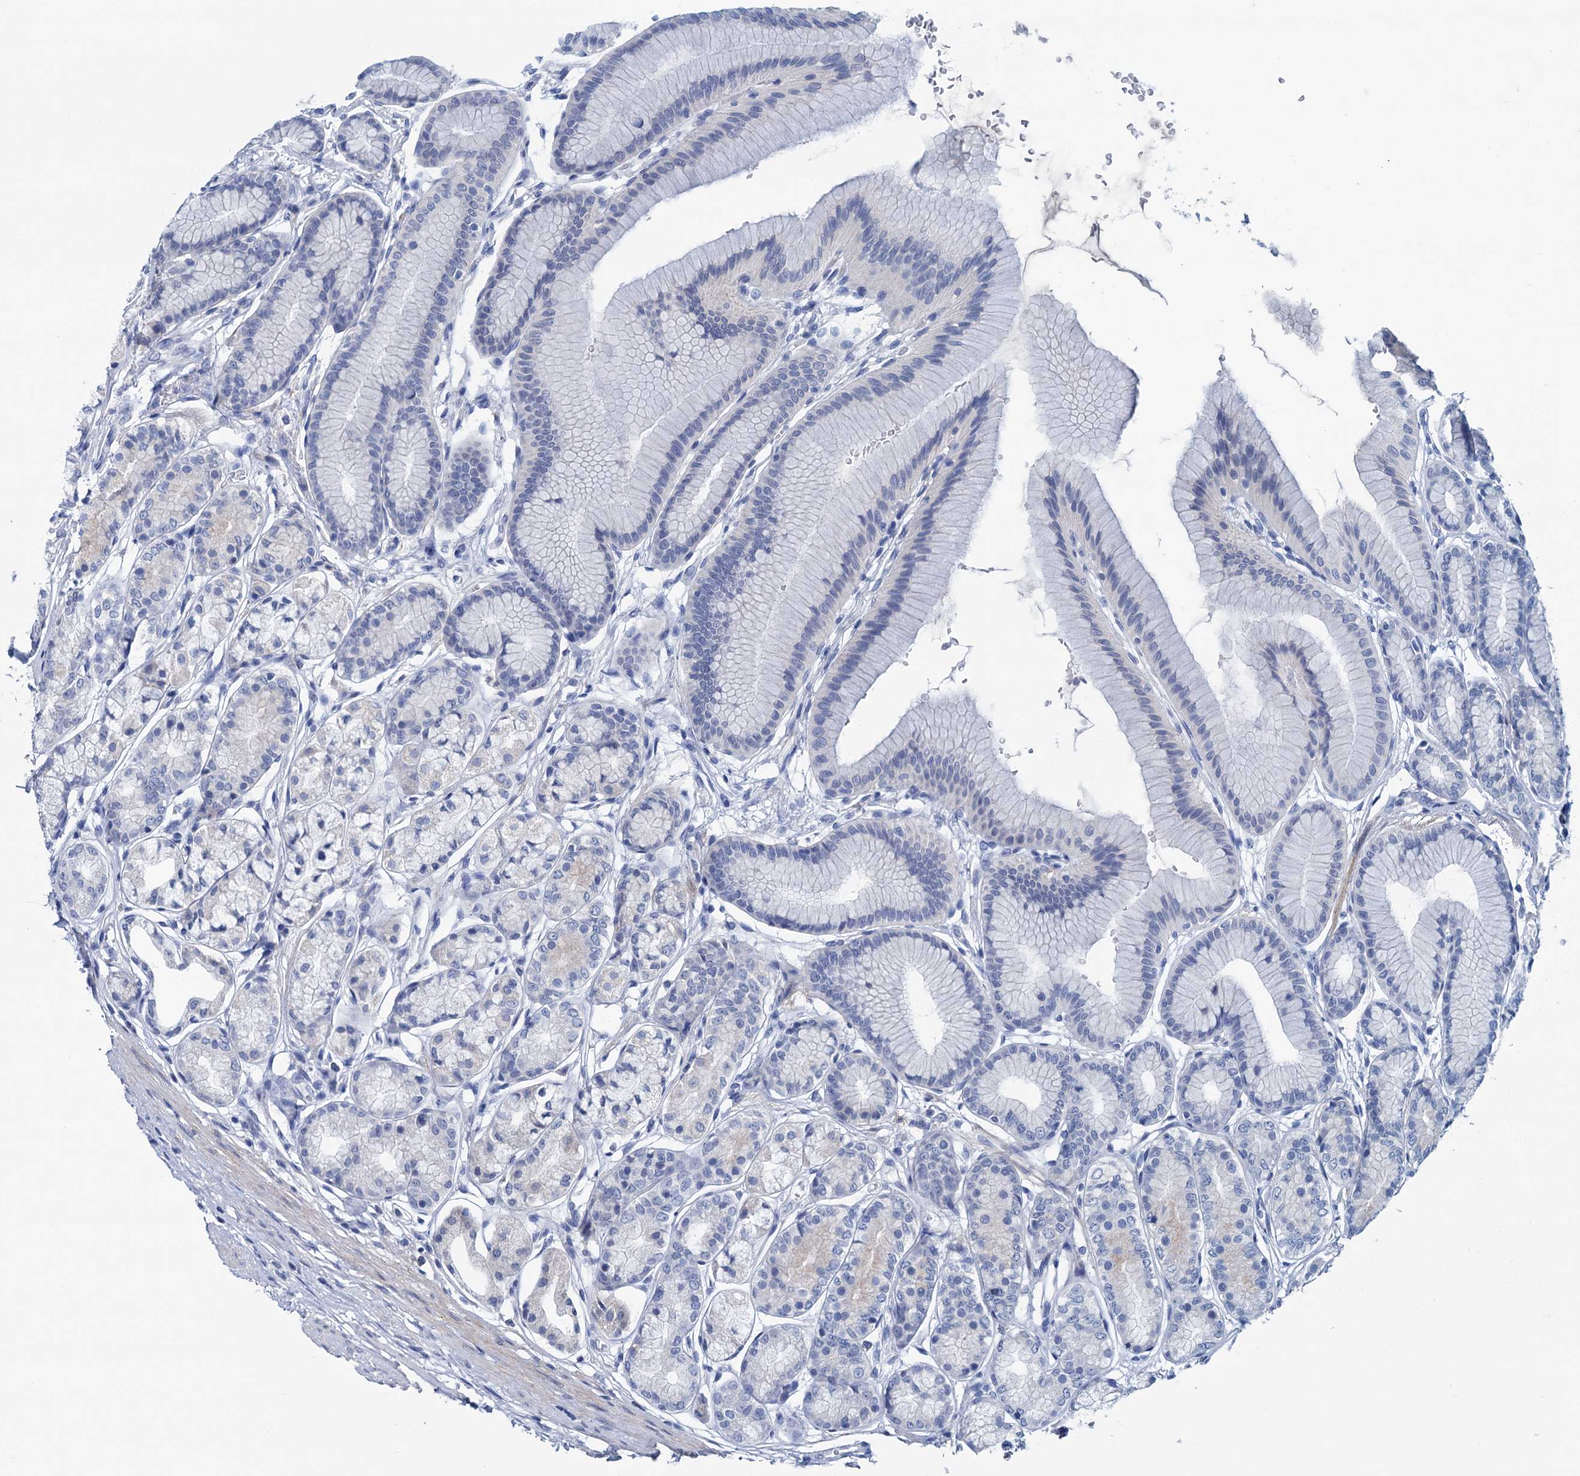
{"staining": {"intensity": "negative", "quantity": "none", "location": "none"}, "tissue": "stomach", "cell_type": "Glandular cells", "image_type": "normal", "snomed": [{"axis": "morphology", "description": "Normal tissue, NOS"}, {"axis": "morphology", "description": "Adenocarcinoma, NOS"}, {"axis": "morphology", "description": "Adenocarcinoma, High grade"}, {"axis": "topography", "description": "Stomach, upper"}, {"axis": "topography", "description": "Stomach"}], "caption": "This image is of unremarkable stomach stained with immunohistochemistry (IHC) to label a protein in brown with the nuclei are counter-stained blue. There is no staining in glandular cells.", "gene": "MYOZ3", "patient": {"sex": "female", "age": 65}}